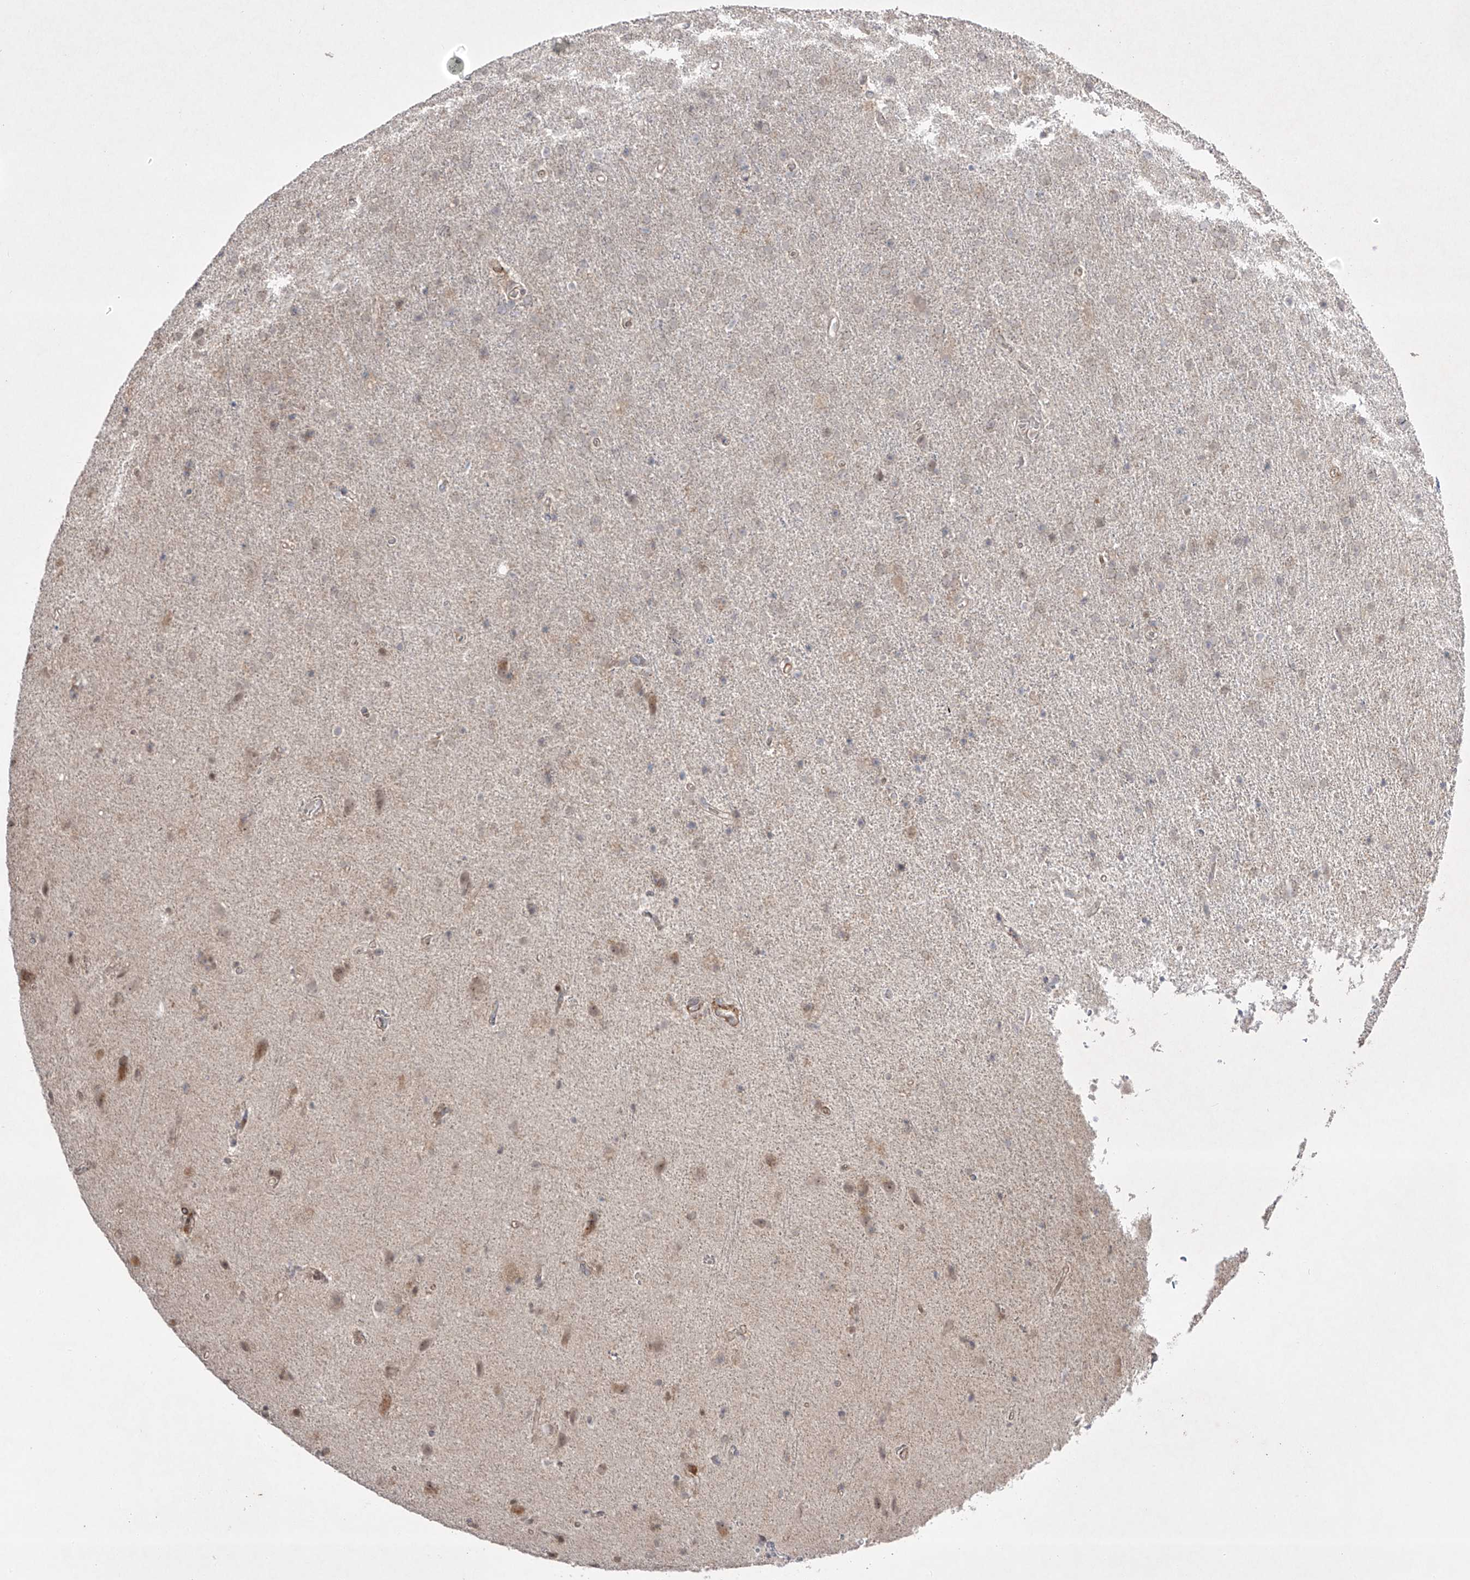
{"staining": {"intensity": "negative", "quantity": "none", "location": "none"}, "tissue": "glioma", "cell_type": "Tumor cells", "image_type": "cancer", "snomed": [{"axis": "morphology", "description": "Glioma, malignant, High grade"}, {"axis": "topography", "description": "Brain"}], "caption": "The image demonstrates no significant positivity in tumor cells of glioma.", "gene": "KDM1B", "patient": {"sex": "male", "age": 72}}